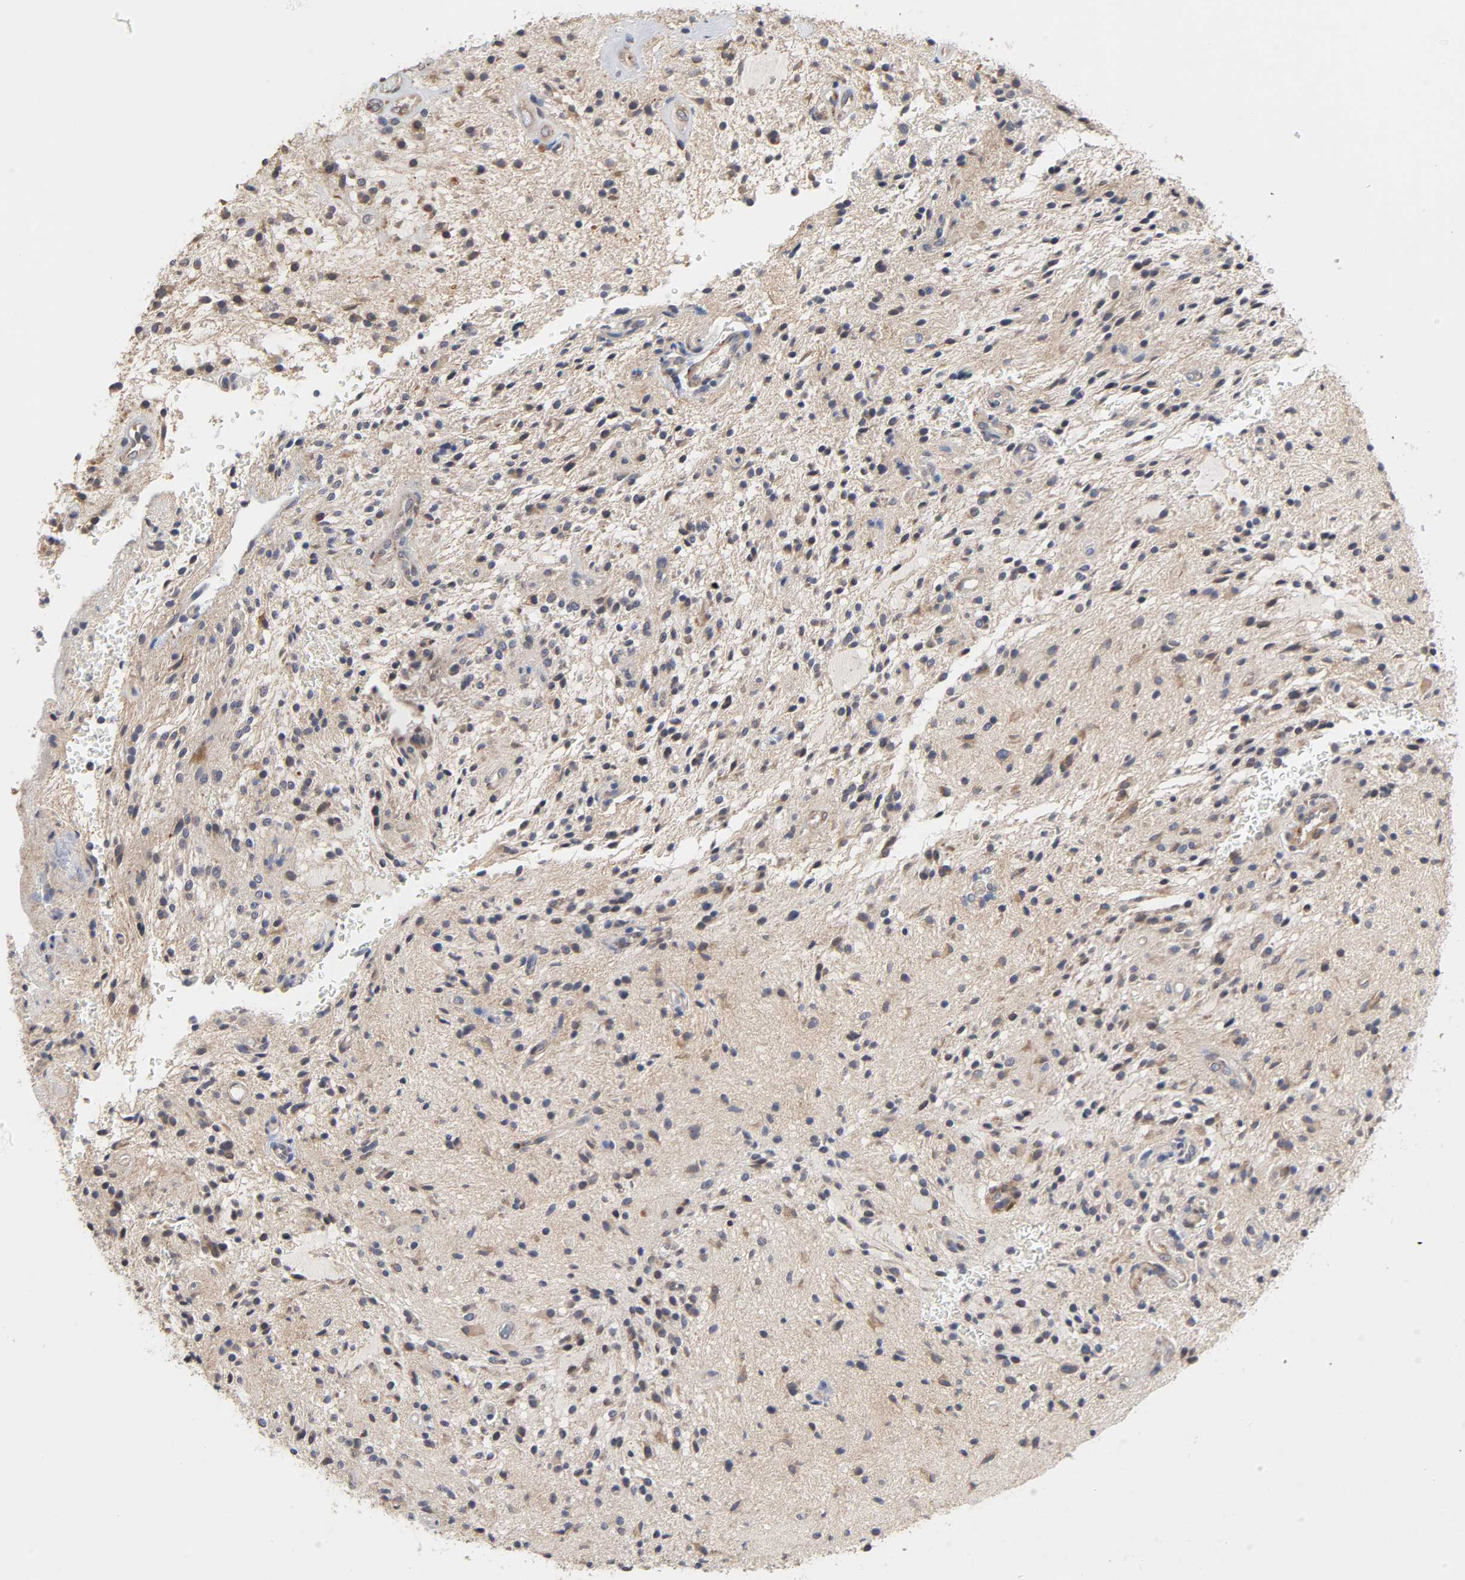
{"staining": {"intensity": "negative", "quantity": "none", "location": "none"}, "tissue": "glioma", "cell_type": "Tumor cells", "image_type": "cancer", "snomed": [{"axis": "morphology", "description": "Glioma, malignant, NOS"}, {"axis": "topography", "description": "Cerebellum"}], "caption": "An immunohistochemistry micrograph of malignant glioma is shown. There is no staining in tumor cells of malignant glioma.", "gene": "HDLBP", "patient": {"sex": "female", "age": 10}}